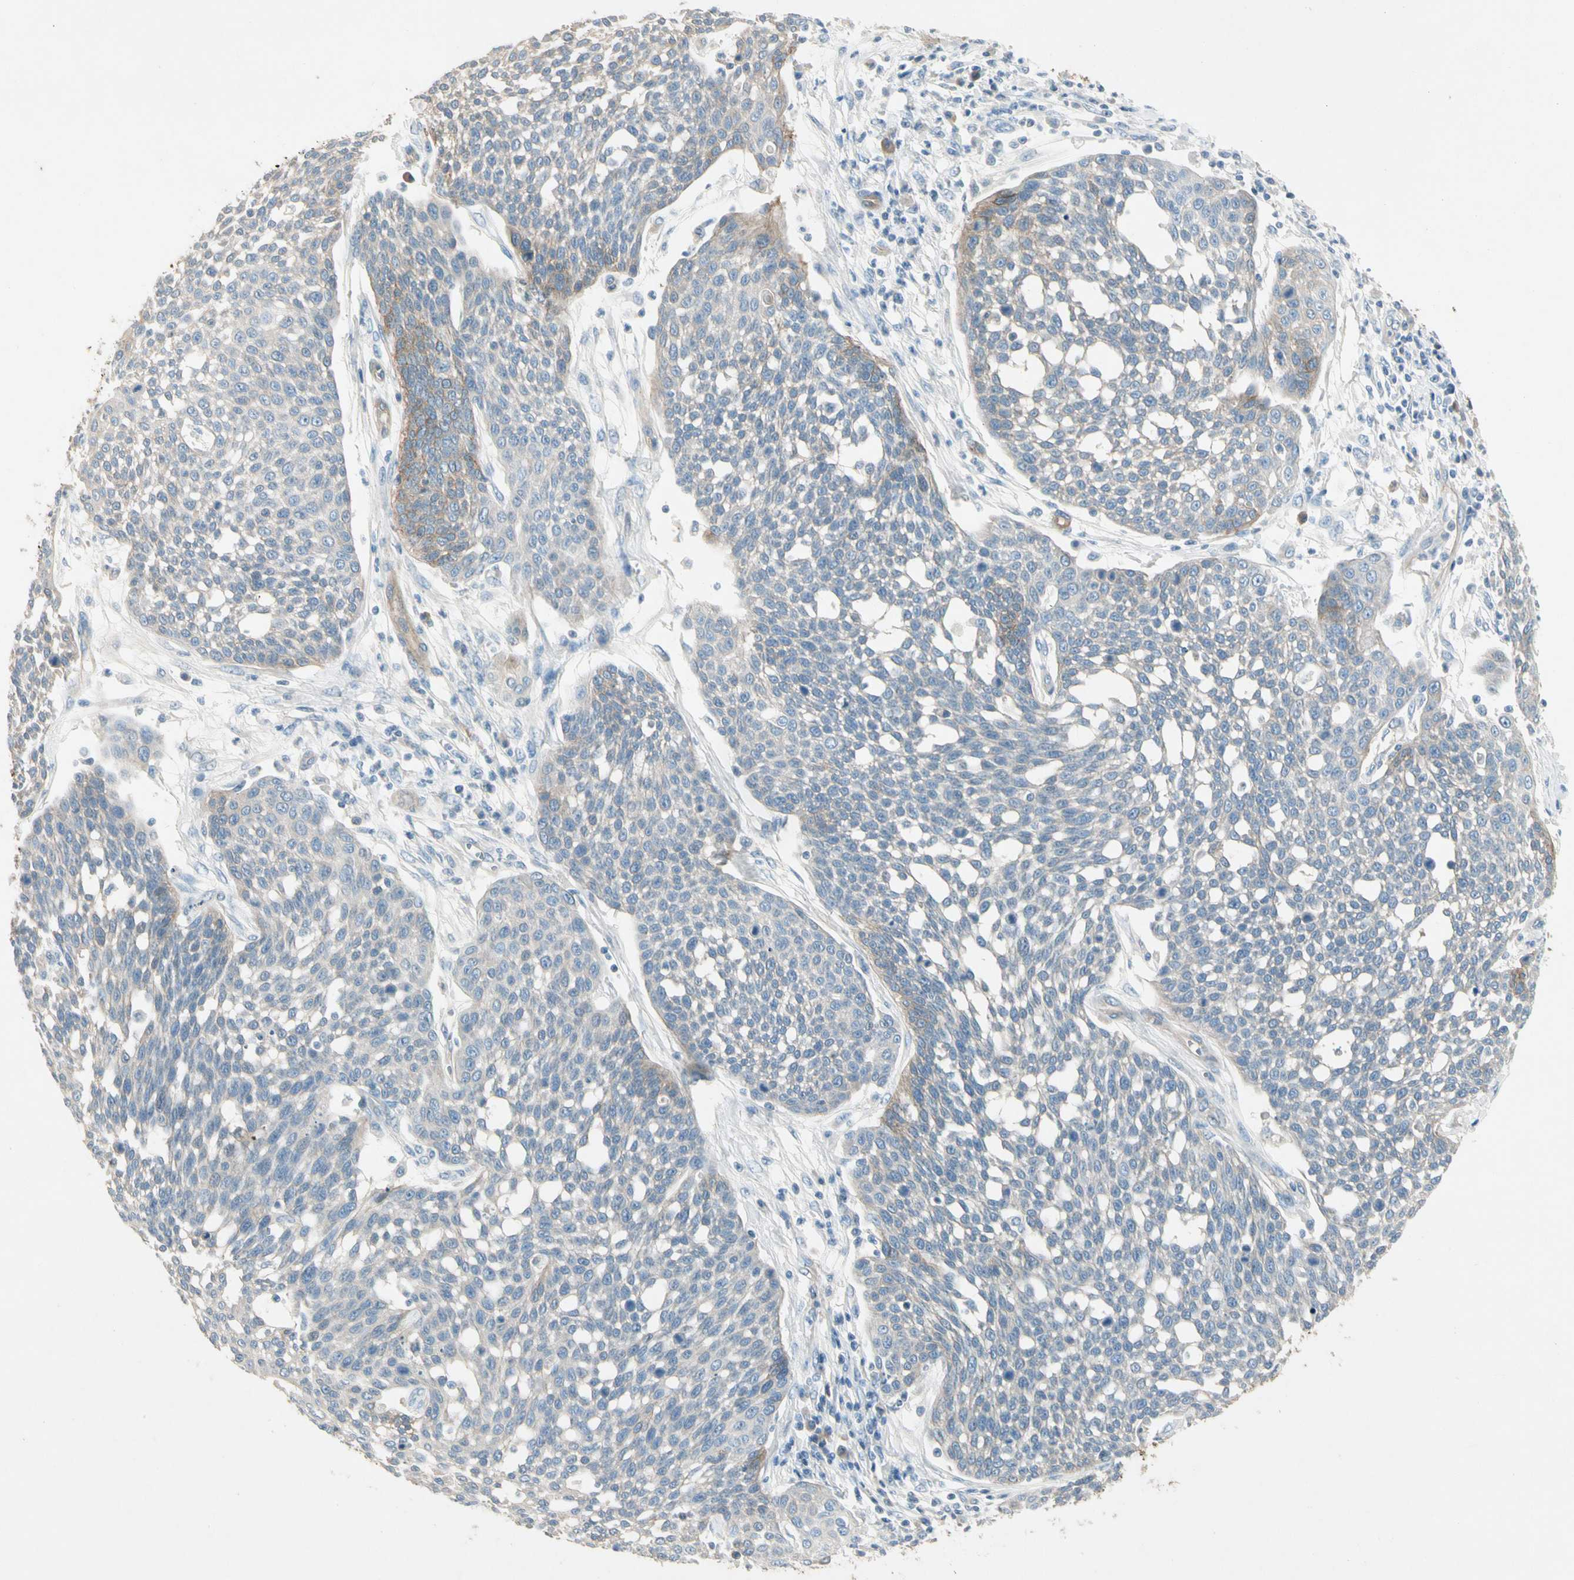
{"staining": {"intensity": "weak", "quantity": "<25%", "location": "cytoplasmic/membranous"}, "tissue": "cervical cancer", "cell_type": "Tumor cells", "image_type": "cancer", "snomed": [{"axis": "morphology", "description": "Squamous cell carcinoma, NOS"}, {"axis": "topography", "description": "Cervix"}], "caption": "High magnification brightfield microscopy of squamous cell carcinoma (cervical) stained with DAB (brown) and counterstained with hematoxylin (blue): tumor cells show no significant staining. The staining is performed using DAB brown chromogen with nuclei counter-stained in using hematoxylin.", "gene": "ITGA3", "patient": {"sex": "female", "age": 34}}